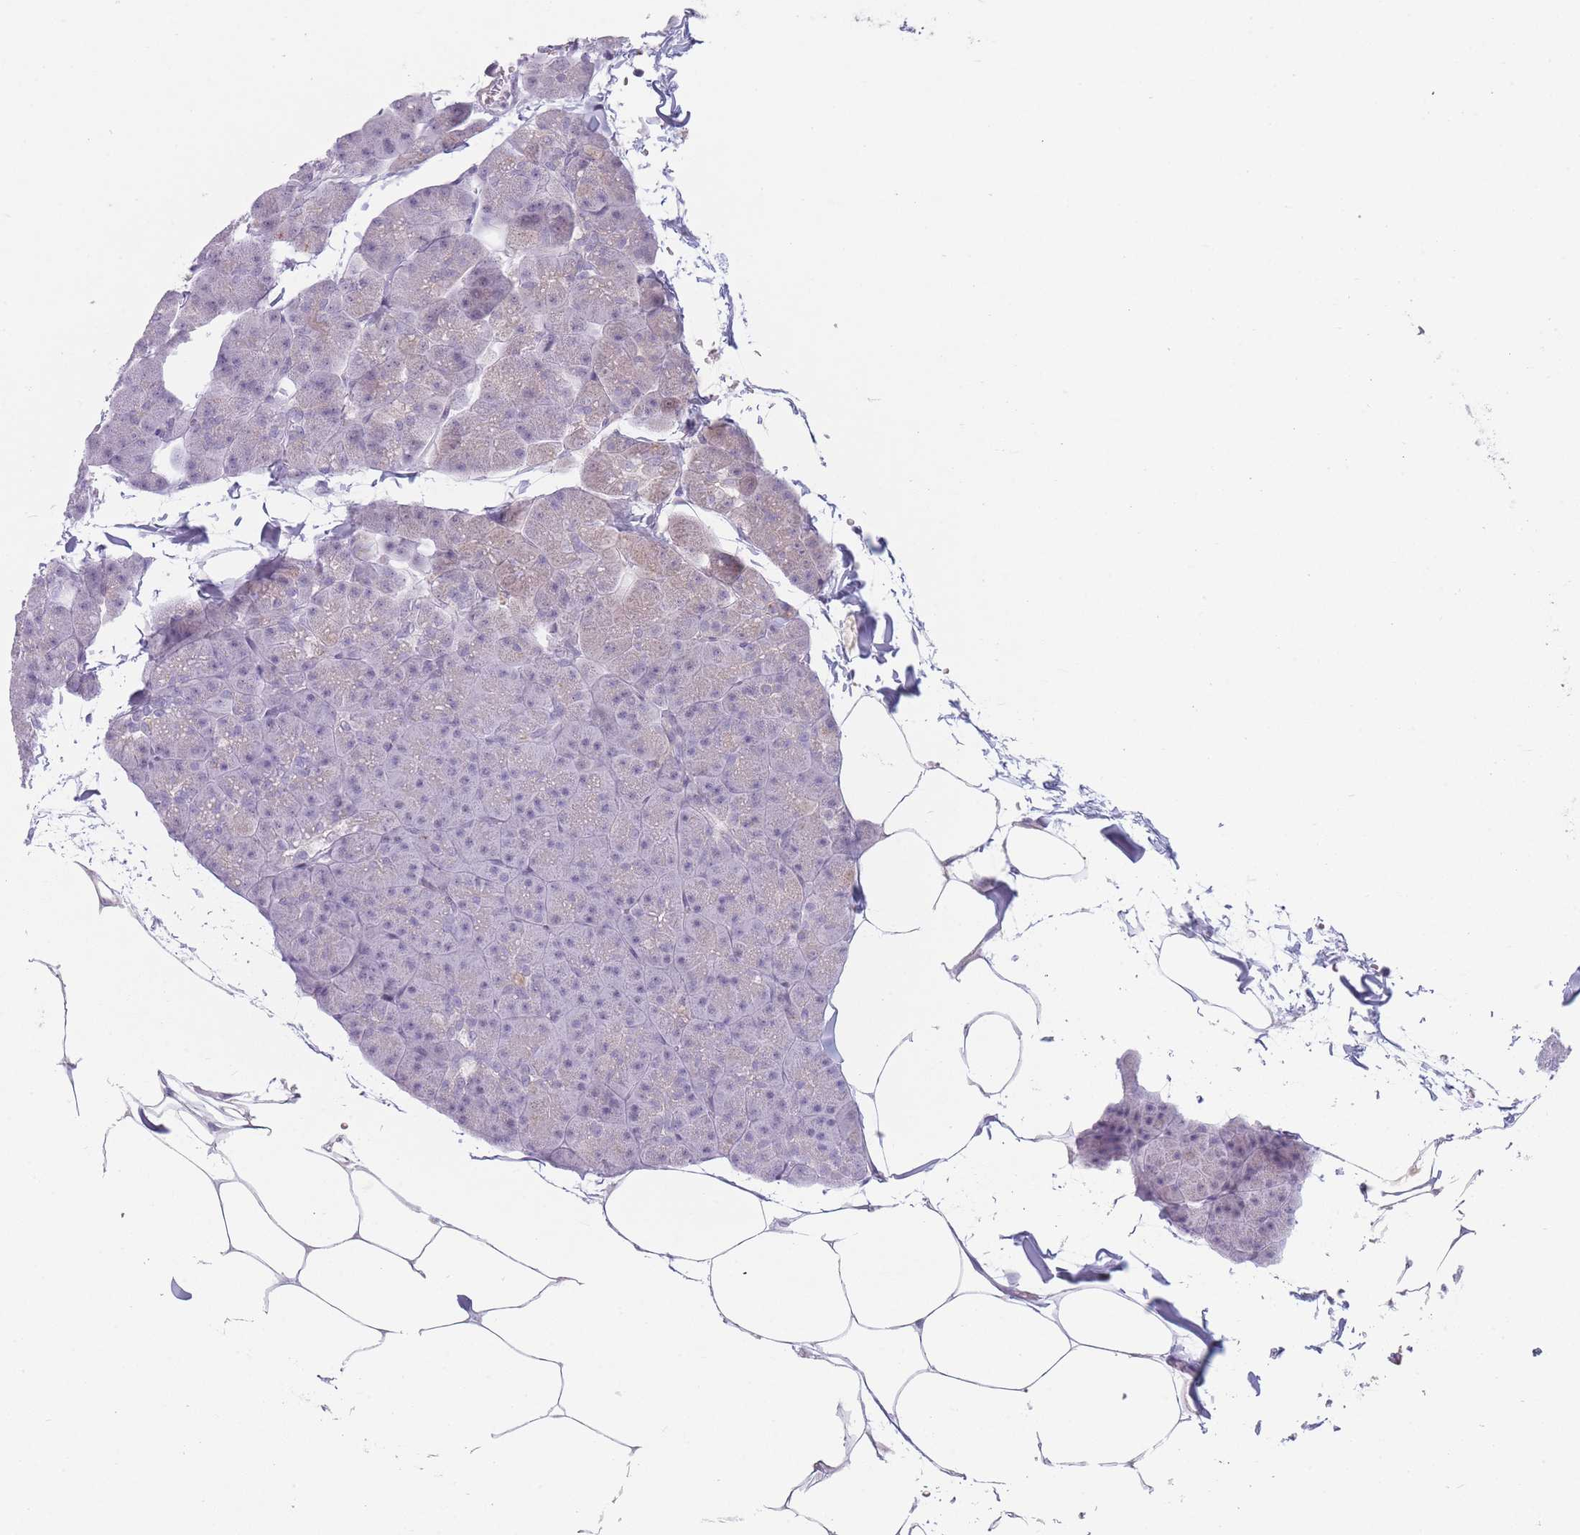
{"staining": {"intensity": "negative", "quantity": "none", "location": "none"}, "tissue": "pancreas", "cell_type": "Exocrine glandular cells", "image_type": "normal", "snomed": [{"axis": "morphology", "description": "Normal tissue, NOS"}, {"axis": "topography", "description": "Pancreas"}], "caption": "Immunohistochemical staining of benign human pancreas displays no significant expression in exocrine glandular cells.", "gene": "IFNA10", "patient": {"sex": "male", "age": 35}}